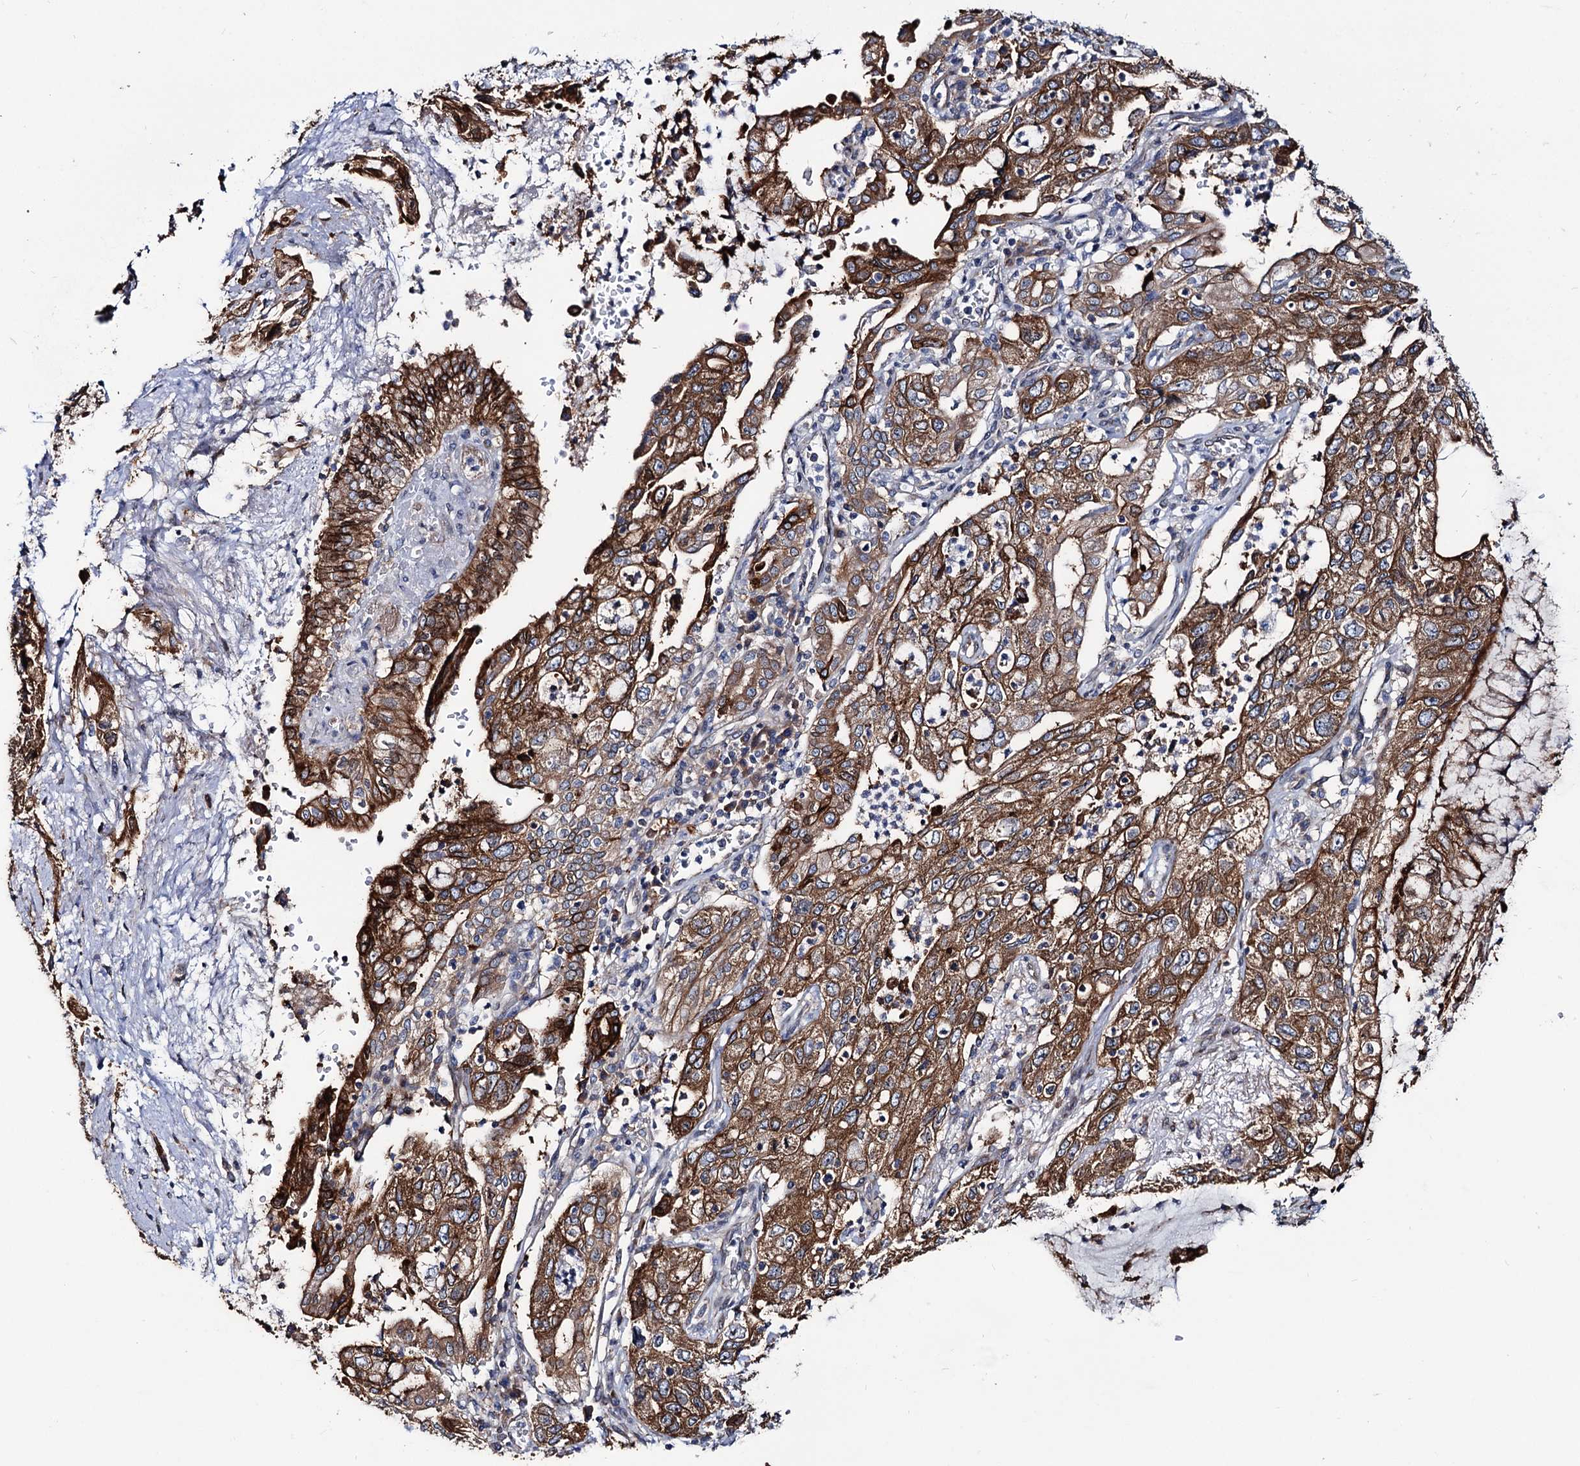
{"staining": {"intensity": "strong", "quantity": ">75%", "location": "cytoplasmic/membranous"}, "tissue": "pancreatic cancer", "cell_type": "Tumor cells", "image_type": "cancer", "snomed": [{"axis": "morphology", "description": "Adenocarcinoma, NOS"}, {"axis": "topography", "description": "Pancreas"}], "caption": "Adenocarcinoma (pancreatic) stained with DAB IHC displays high levels of strong cytoplasmic/membranous expression in approximately >75% of tumor cells. The staining is performed using DAB (3,3'-diaminobenzidine) brown chromogen to label protein expression. The nuclei are counter-stained blue using hematoxylin.", "gene": "PTDSS2", "patient": {"sex": "female", "age": 73}}